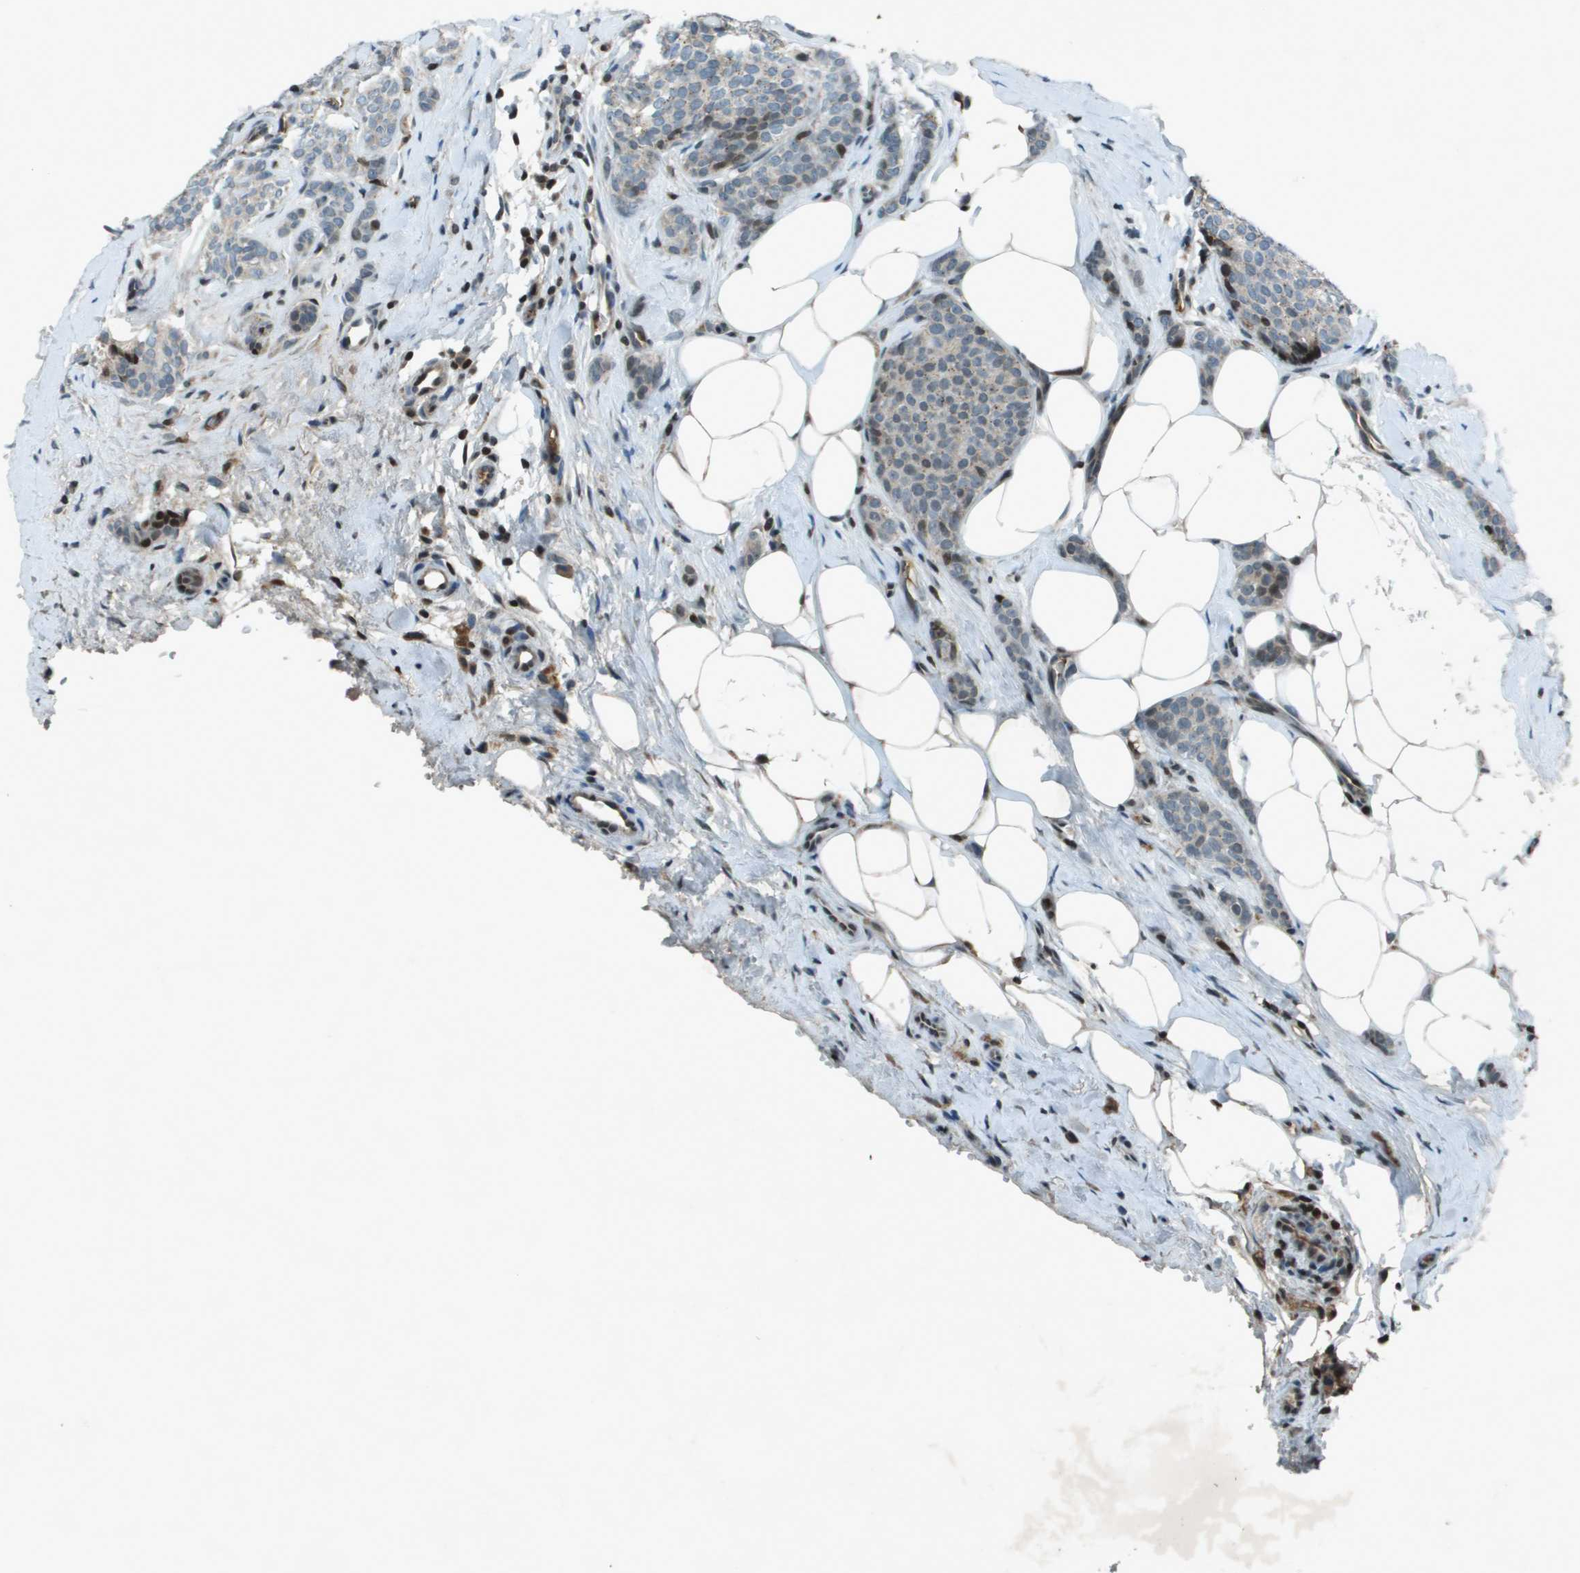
{"staining": {"intensity": "weak", "quantity": "<25%", "location": "nuclear"}, "tissue": "breast cancer", "cell_type": "Tumor cells", "image_type": "cancer", "snomed": [{"axis": "morphology", "description": "Lobular carcinoma"}, {"axis": "topography", "description": "Skin"}, {"axis": "topography", "description": "Breast"}], "caption": "This is an IHC micrograph of breast cancer (lobular carcinoma). There is no staining in tumor cells.", "gene": "CXCL12", "patient": {"sex": "female", "age": 46}}